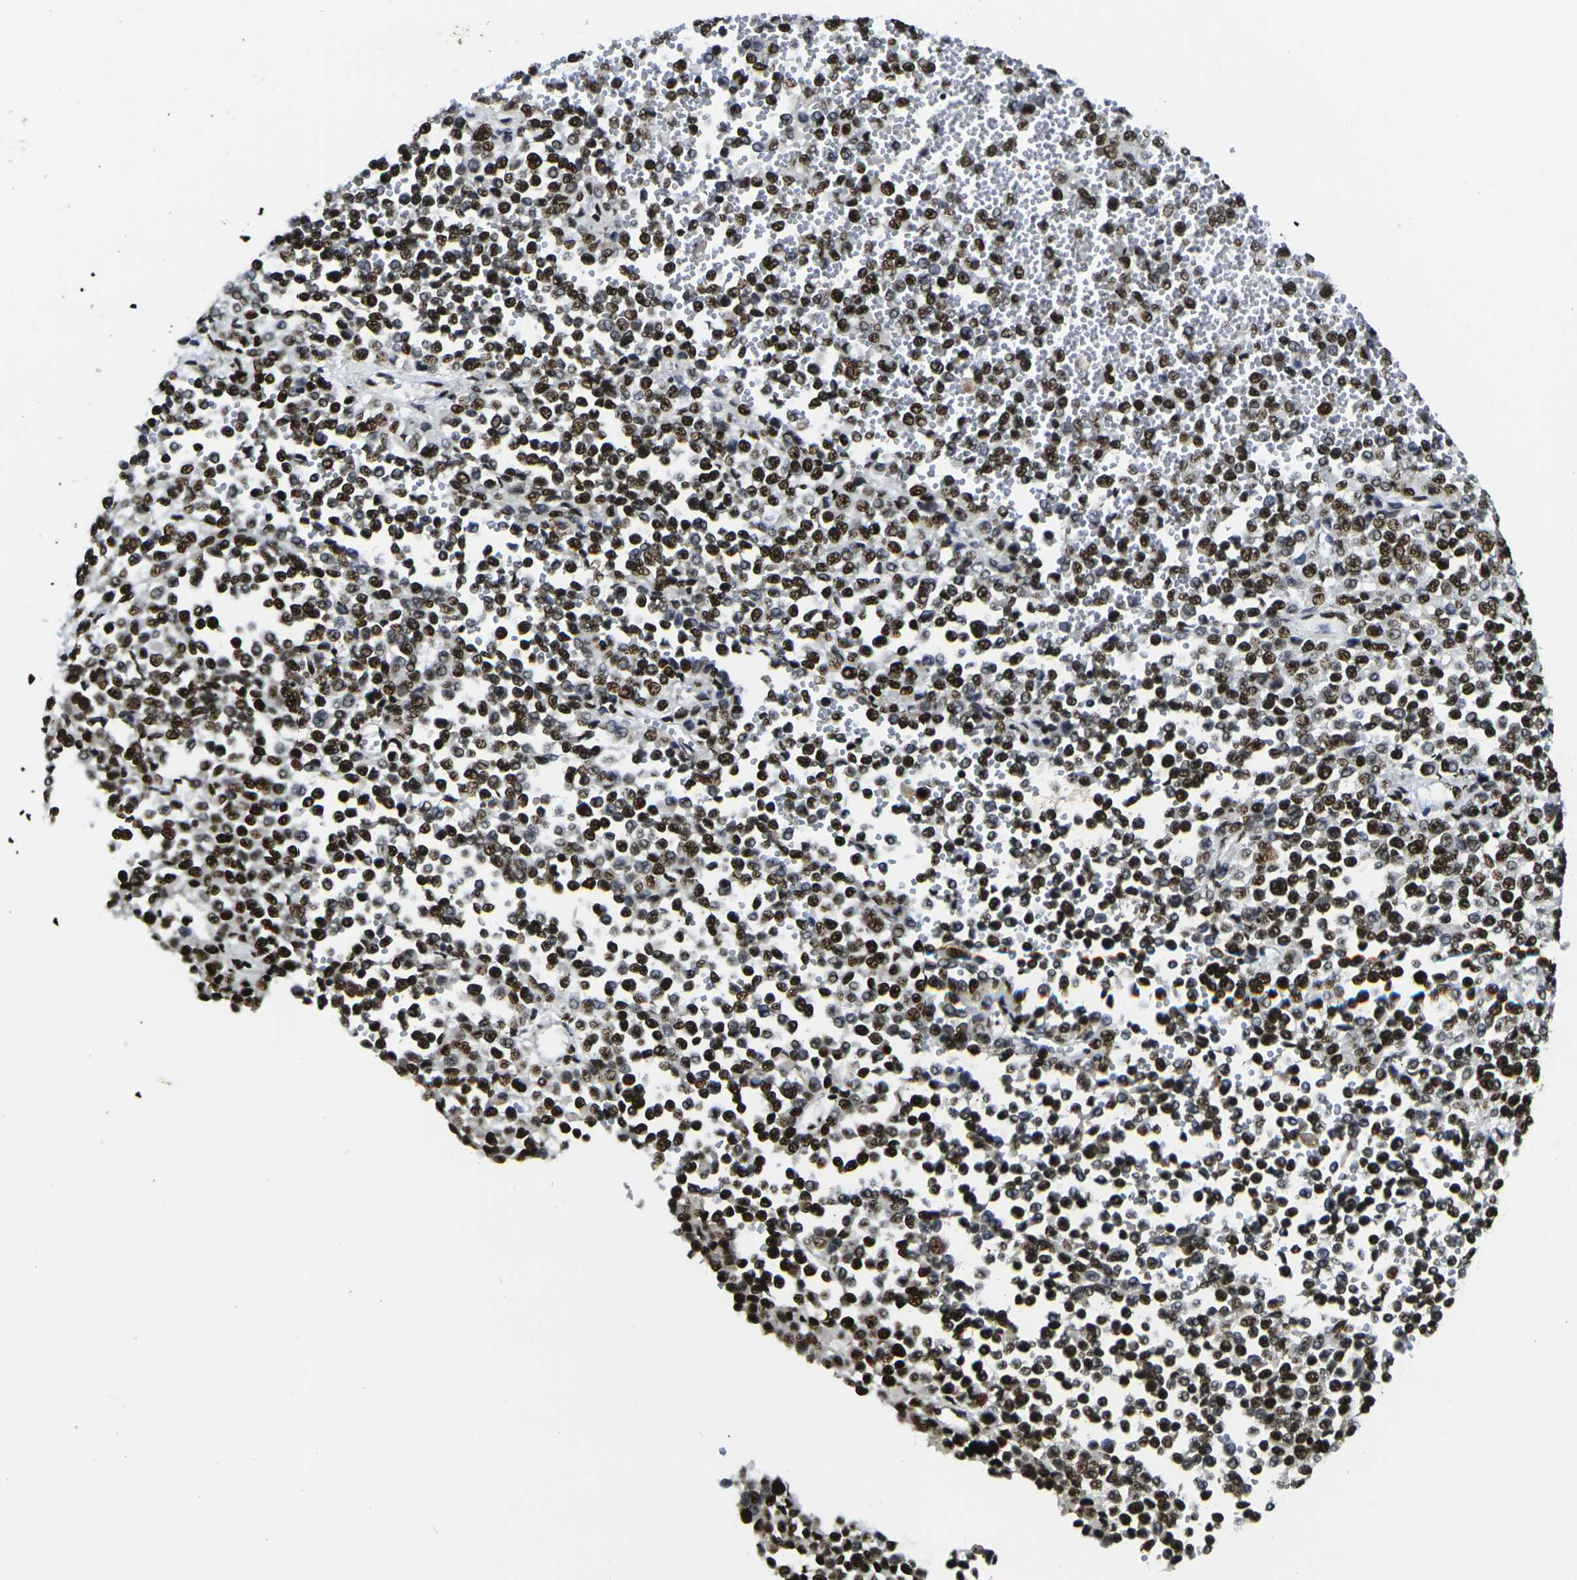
{"staining": {"intensity": "strong", "quantity": ">75%", "location": "nuclear"}, "tissue": "melanoma", "cell_type": "Tumor cells", "image_type": "cancer", "snomed": [{"axis": "morphology", "description": "Malignant melanoma, Metastatic site"}, {"axis": "topography", "description": "Pancreas"}], "caption": "This photomicrograph reveals malignant melanoma (metastatic site) stained with immunohistochemistry to label a protein in brown. The nuclear of tumor cells show strong positivity for the protein. Nuclei are counter-stained blue.", "gene": "SMARCC1", "patient": {"sex": "female", "age": 30}}